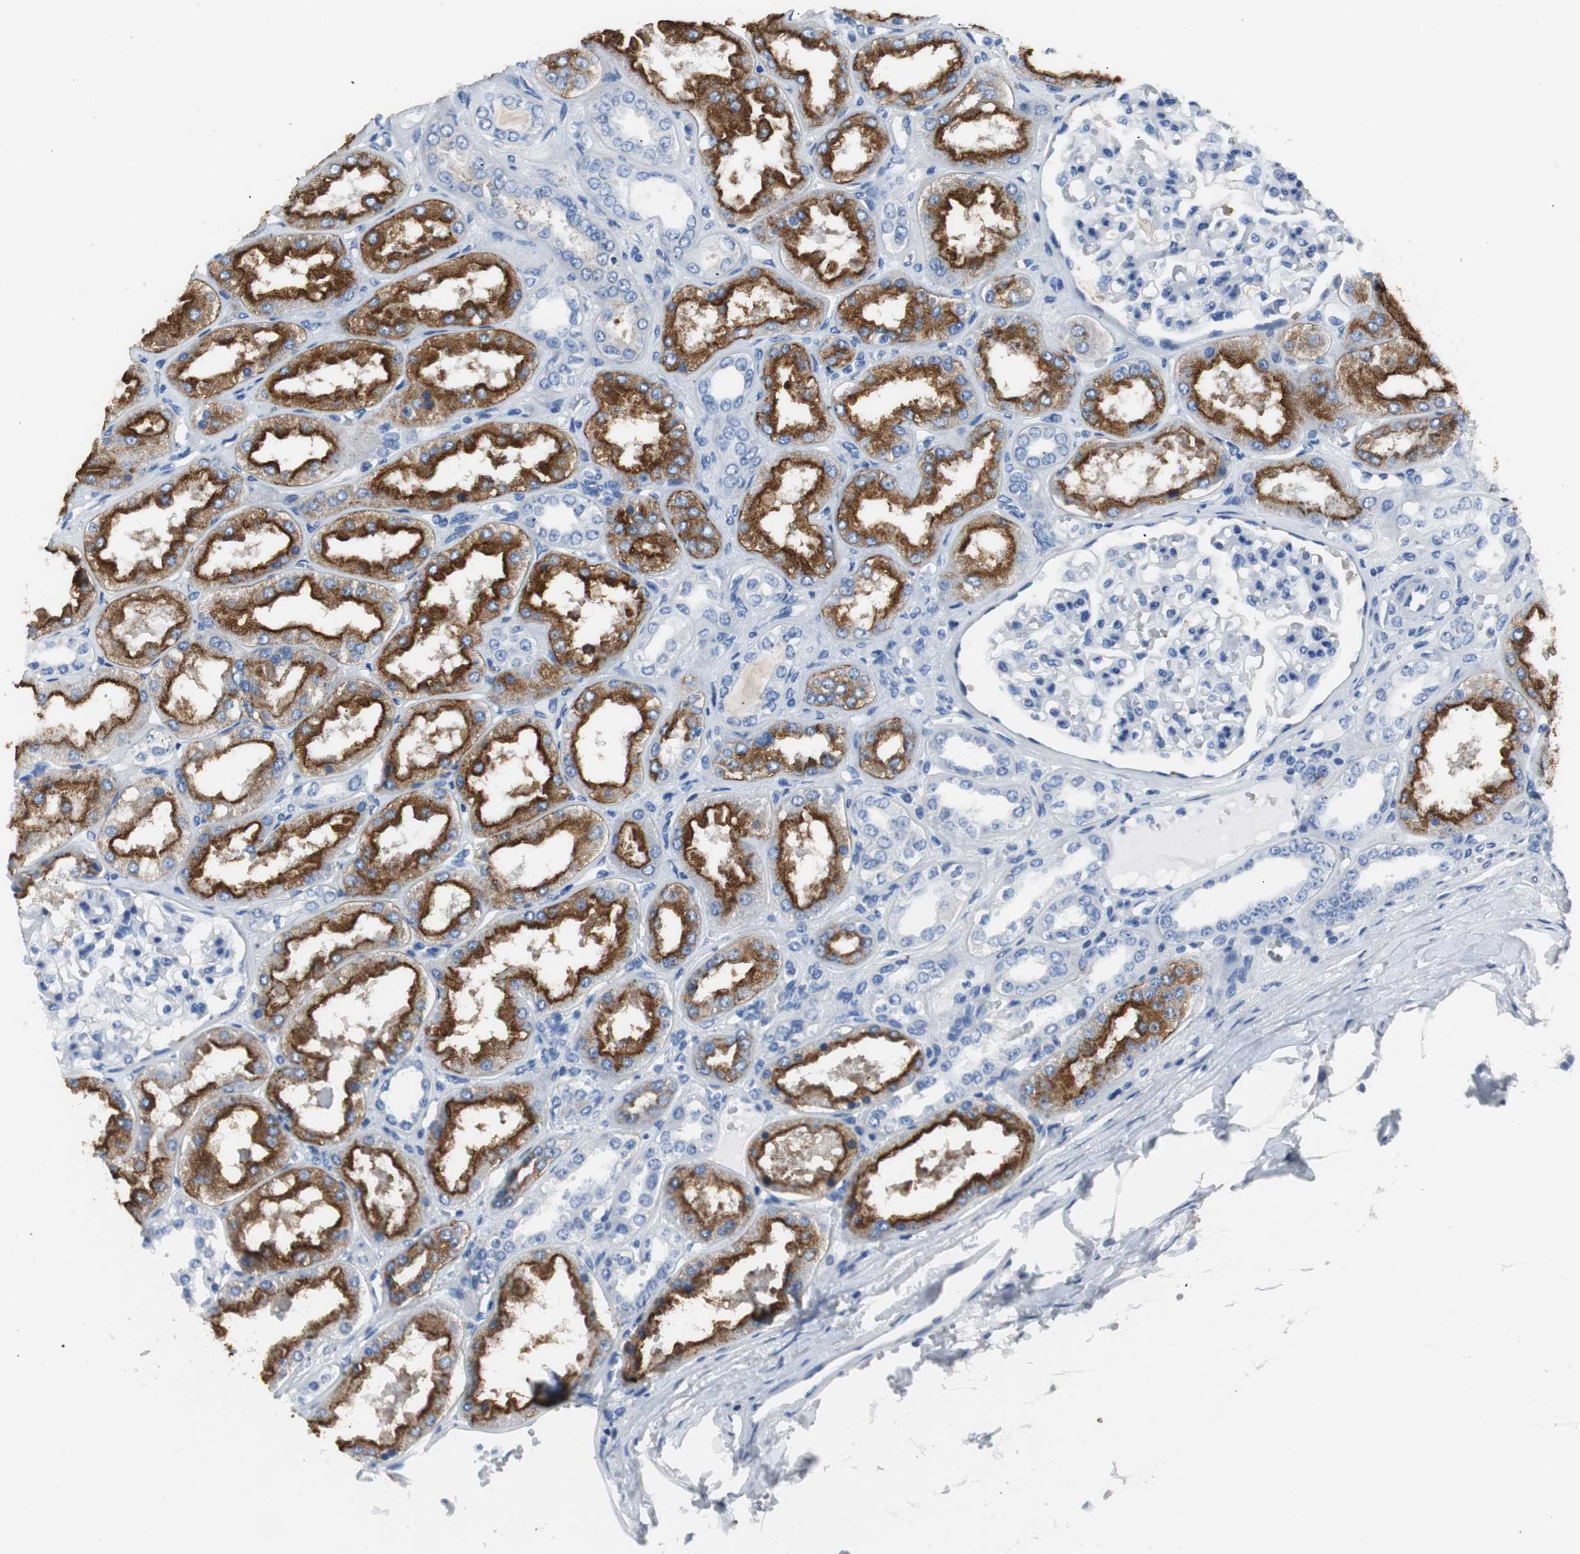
{"staining": {"intensity": "negative", "quantity": "none", "location": "none"}, "tissue": "kidney", "cell_type": "Cells in glomeruli", "image_type": "normal", "snomed": [{"axis": "morphology", "description": "Normal tissue, NOS"}, {"axis": "topography", "description": "Kidney"}], "caption": "Cells in glomeruli show no significant protein staining in benign kidney.", "gene": "LRP2", "patient": {"sex": "female", "age": 56}}